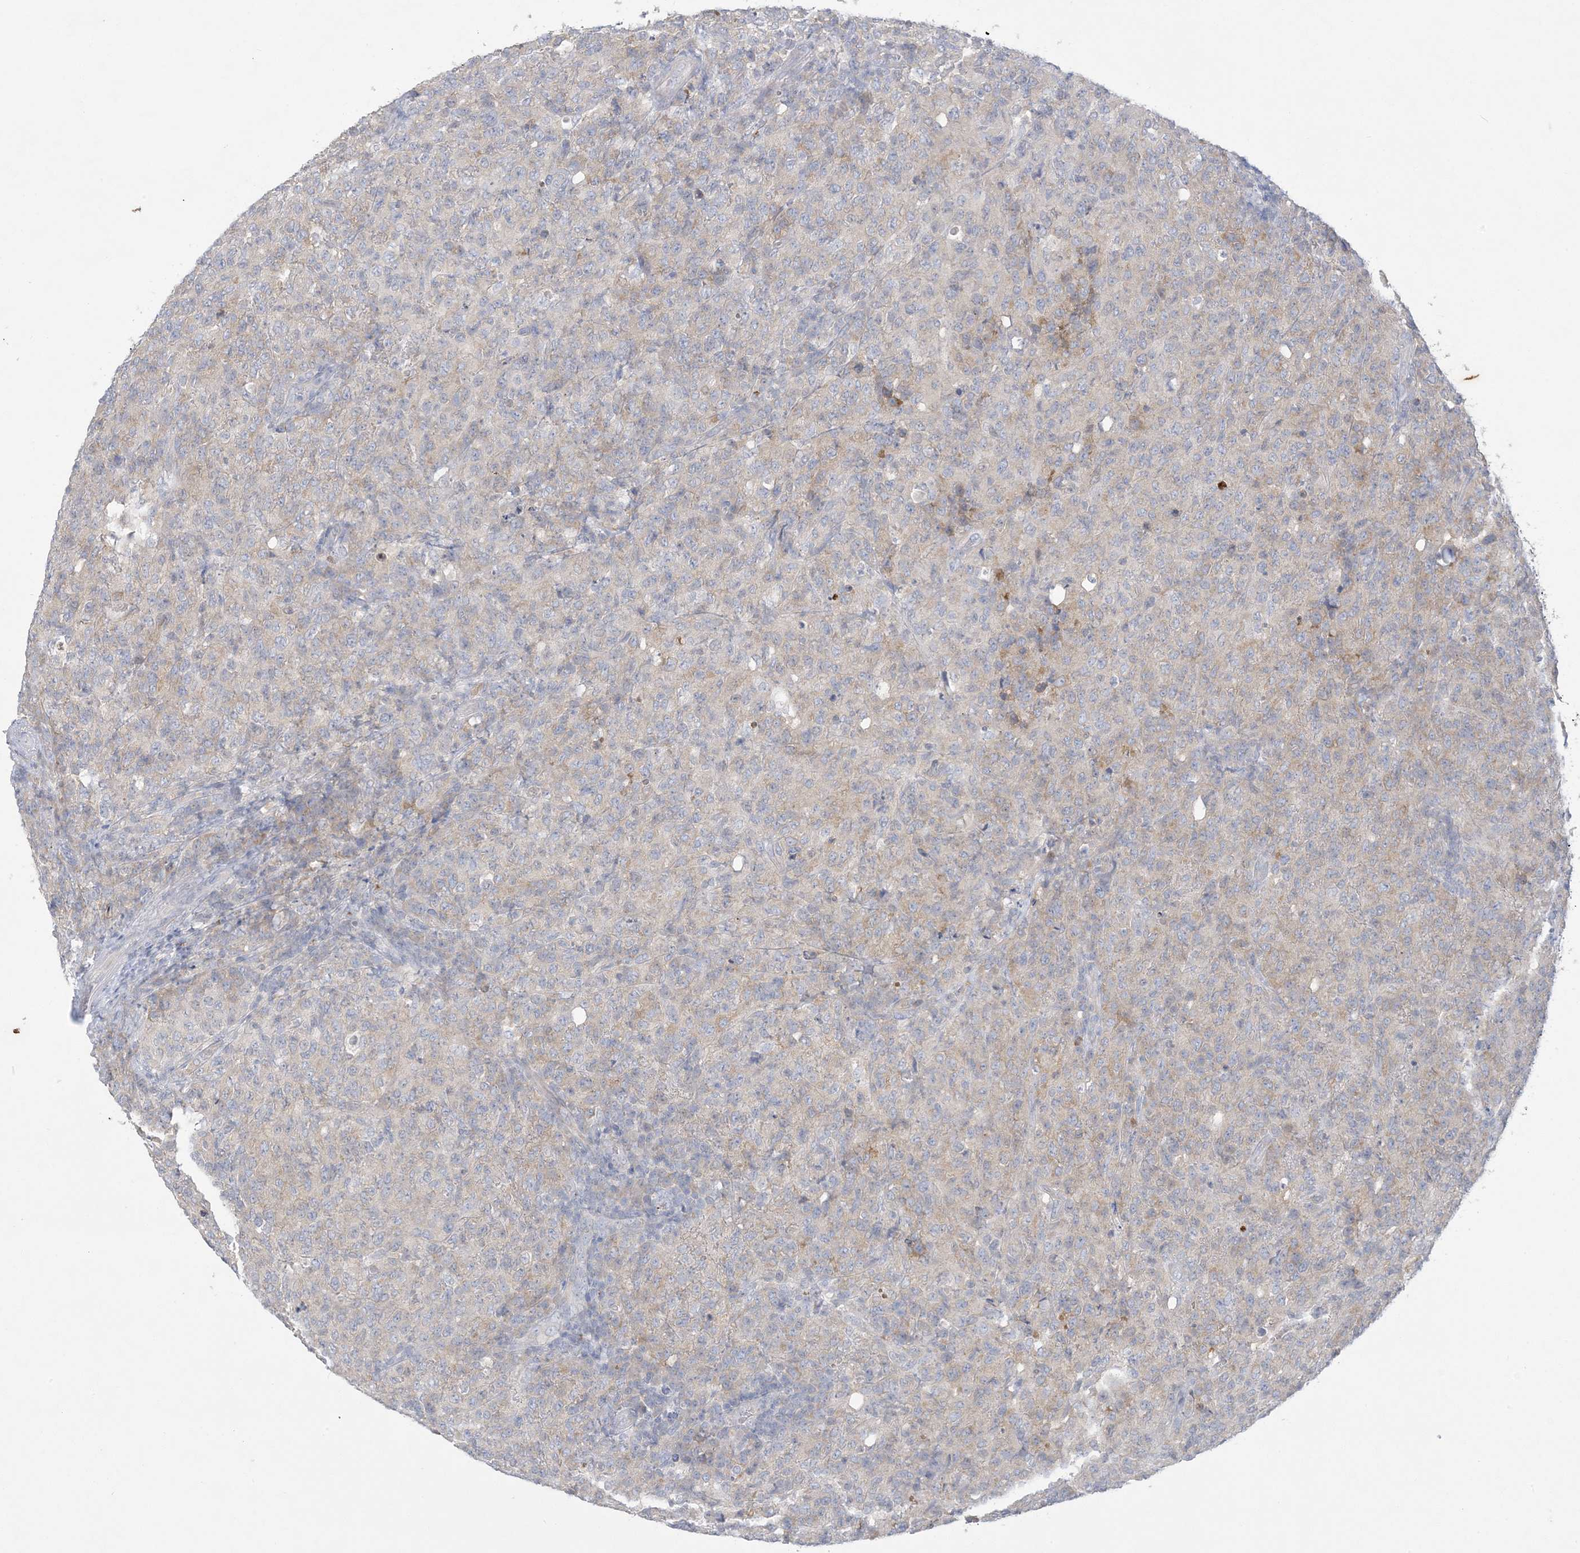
{"staining": {"intensity": "negative", "quantity": "none", "location": "none"}, "tissue": "lymphoma", "cell_type": "Tumor cells", "image_type": "cancer", "snomed": [{"axis": "morphology", "description": "Malignant lymphoma, non-Hodgkin's type, High grade"}, {"axis": "topography", "description": "Tonsil"}], "caption": "Malignant lymphoma, non-Hodgkin's type (high-grade) was stained to show a protein in brown. There is no significant staining in tumor cells.", "gene": "KIF3A", "patient": {"sex": "female", "age": 36}}